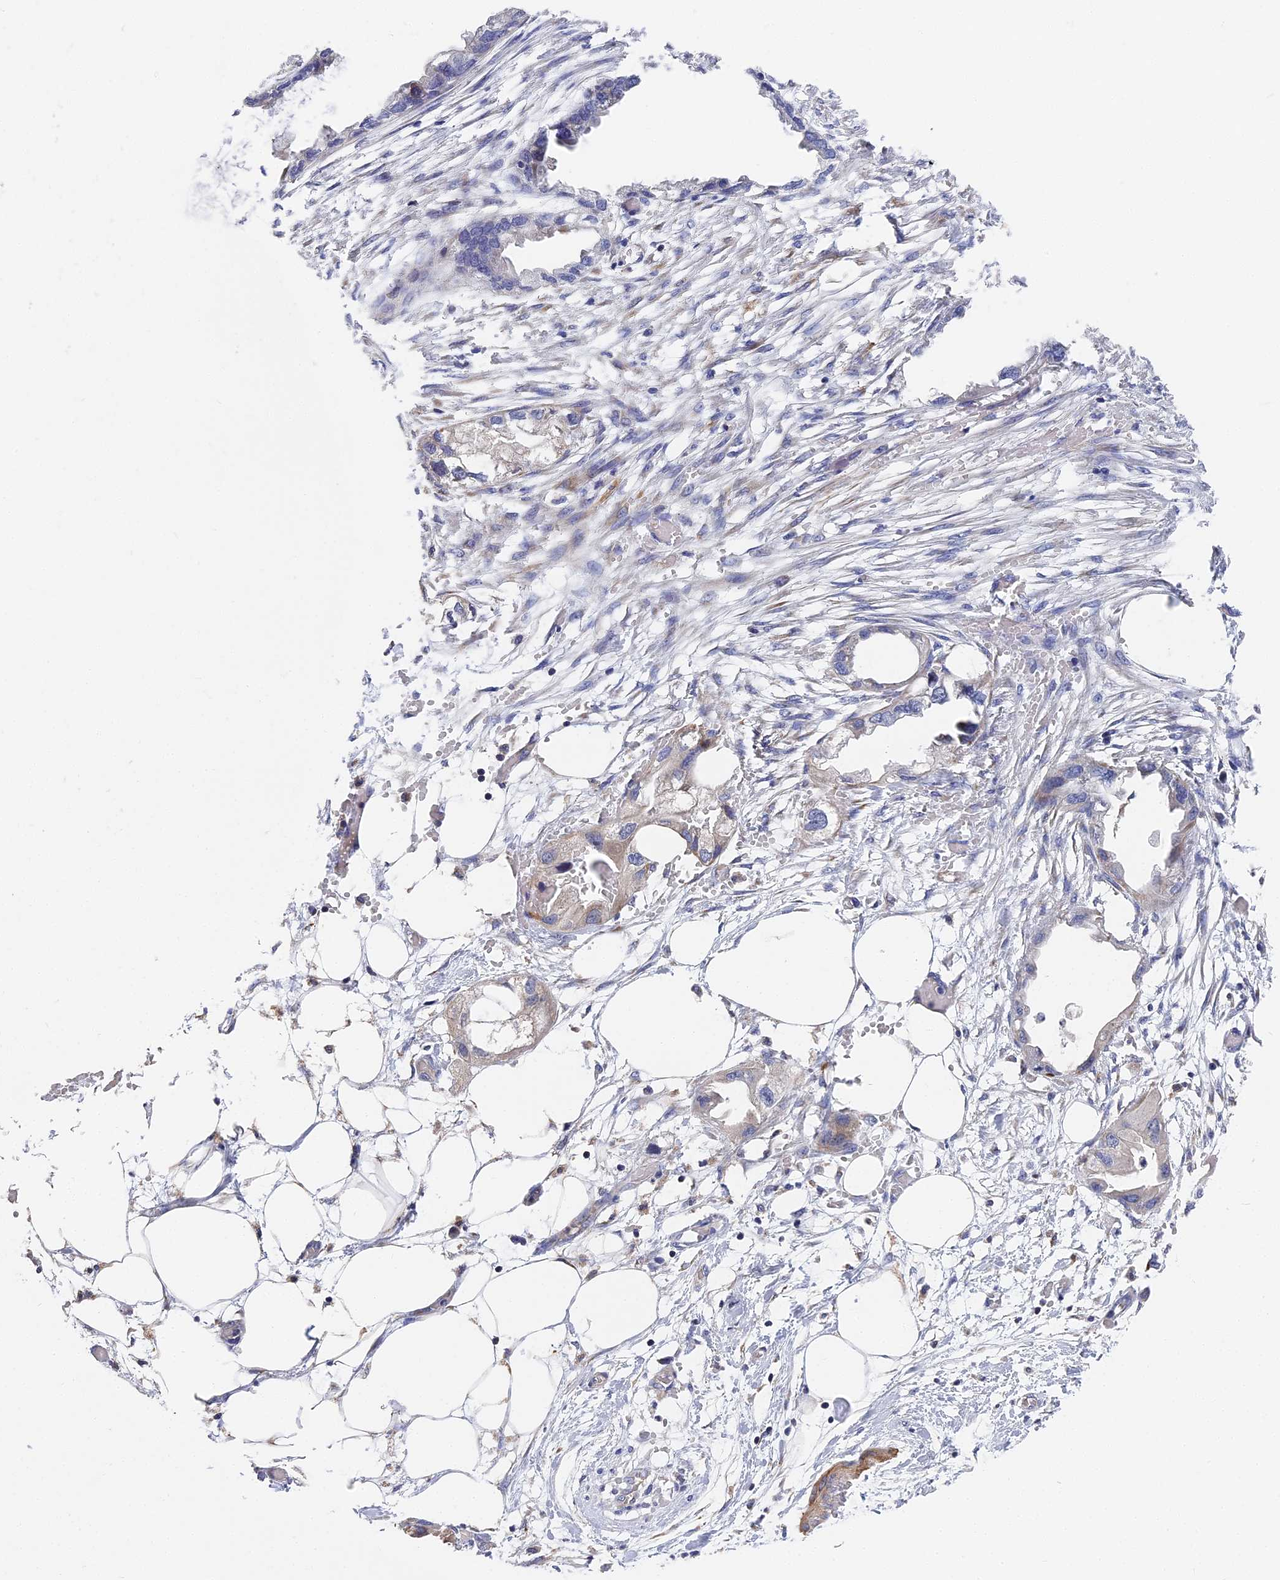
{"staining": {"intensity": "negative", "quantity": "none", "location": "none"}, "tissue": "endometrial cancer", "cell_type": "Tumor cells", "image_type": "cancer", "snomed": [{"axis": "morphology", "description": "Adenocarcinoma, NOS"}, {"axis": "morphology", "description": "Adenocarcinoma, metastatic, NOS"}, {"axis": "topography", "description": "Adipose tissue"}, {"axis": "topography", "description": "Endometrium"}], "caption": "An immunohistochemistry image of endometrial metastatic adenocarcinoma is shown. There is no staining in tumor cells of endometrial metastatic adenocarcinoma.", "gene": "CCDC113", "patient": {"sex": "female", "age": 67}}